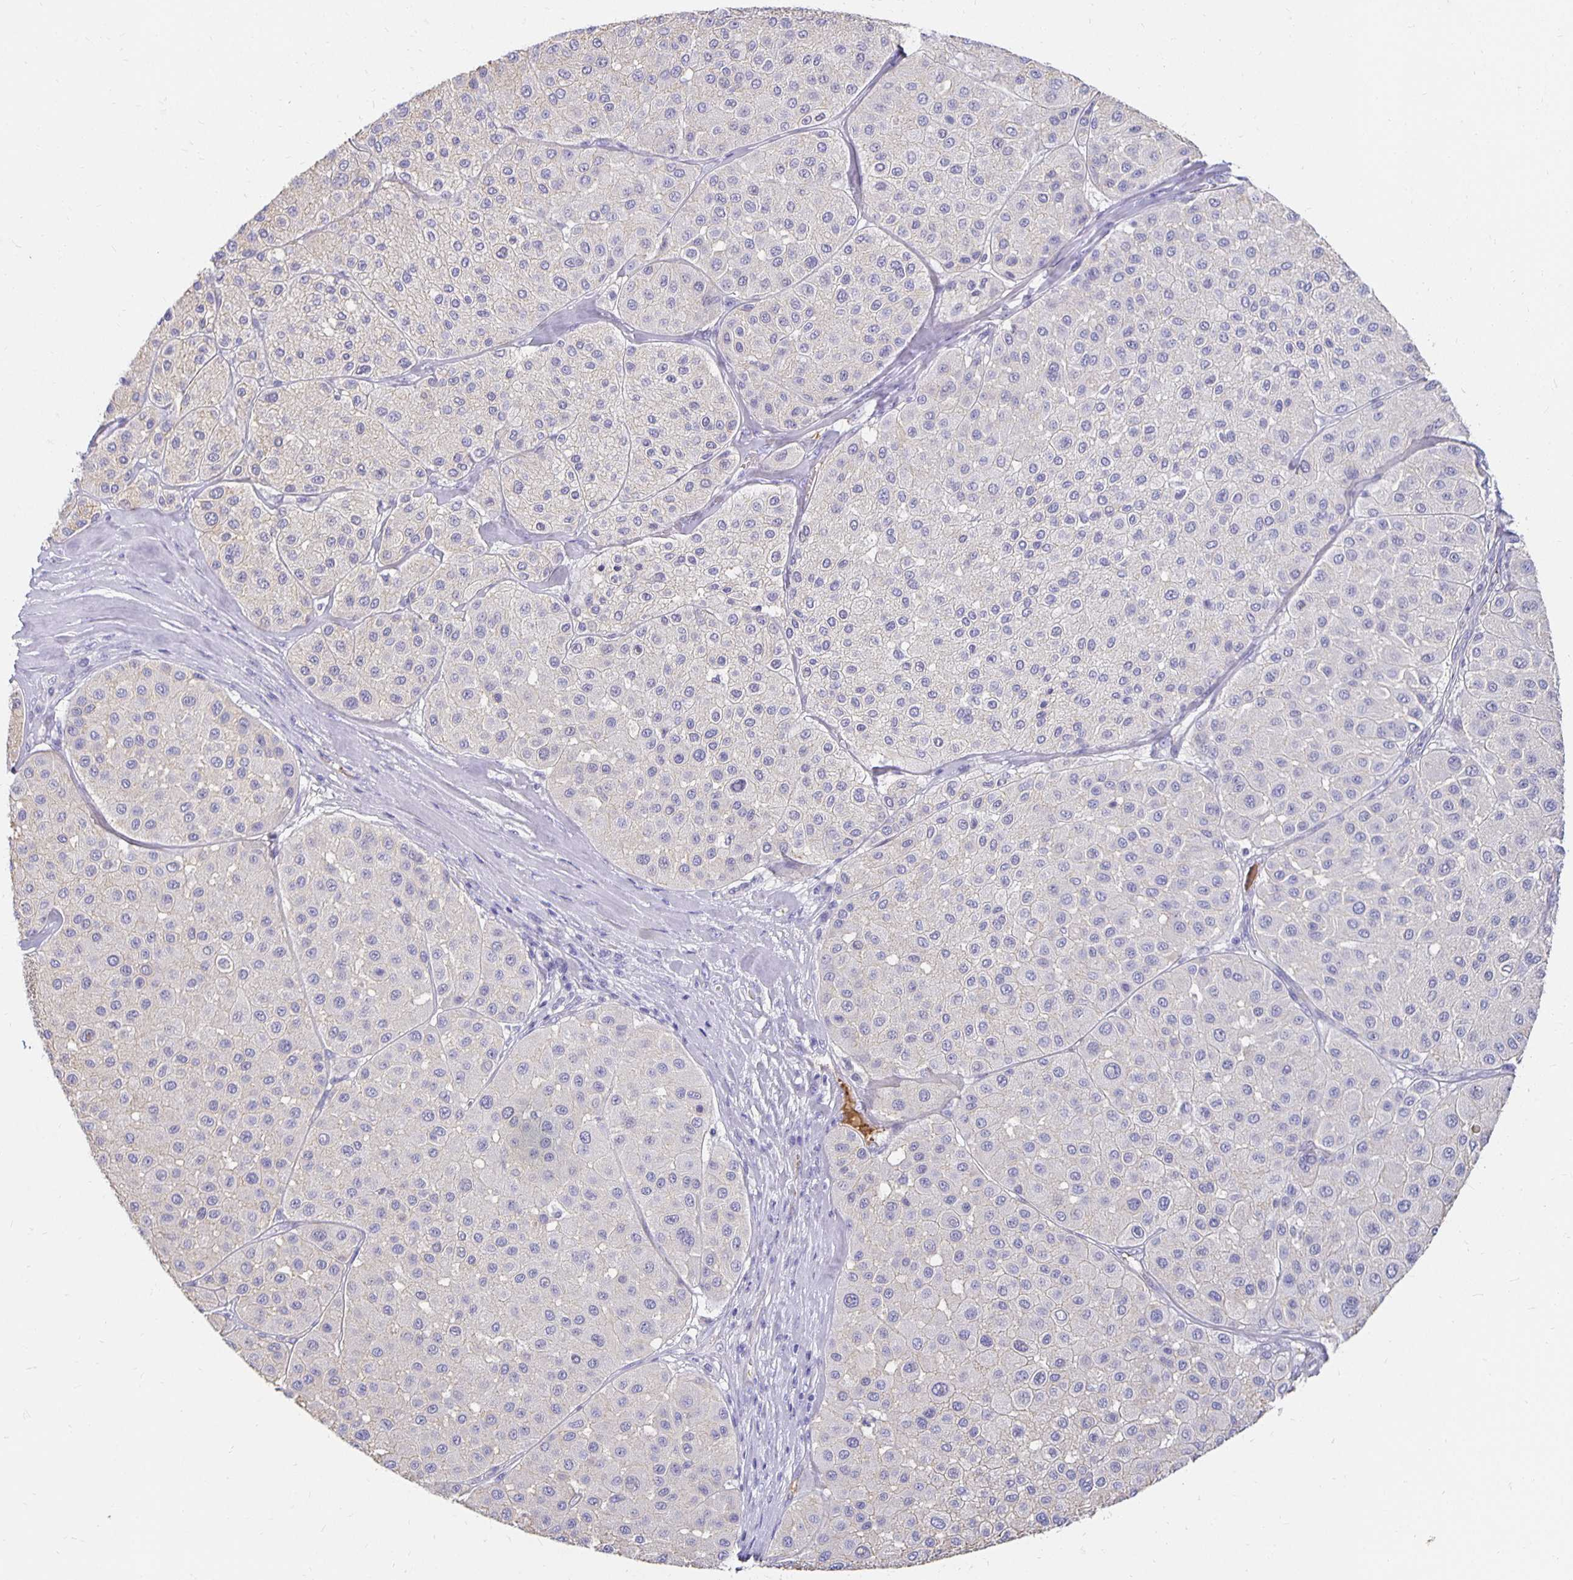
{"staining": {"intensity": "negative", "quantity": "none", "location": "none"}, "tissue": "melanoma", "cell_type": "Tumor cells", "image_type": "cancer", "snomed": [{"axis": "morphology", "description": "Malignant melanoma, Metastatic site"}, {"axis": "topography", "description": "Smooth muscle"}], "caption": "Immunohistochemistry image of human melanoma stained for a protein (brown), which shows no positivity in tumor cells. (Stains: DAB immunohistochemistry with hematoxylin counter stain, Microscopy: brightfield microscopy at high magnification).", "gene": "APOB", "patient": {"sex": "male", "age": 41}}